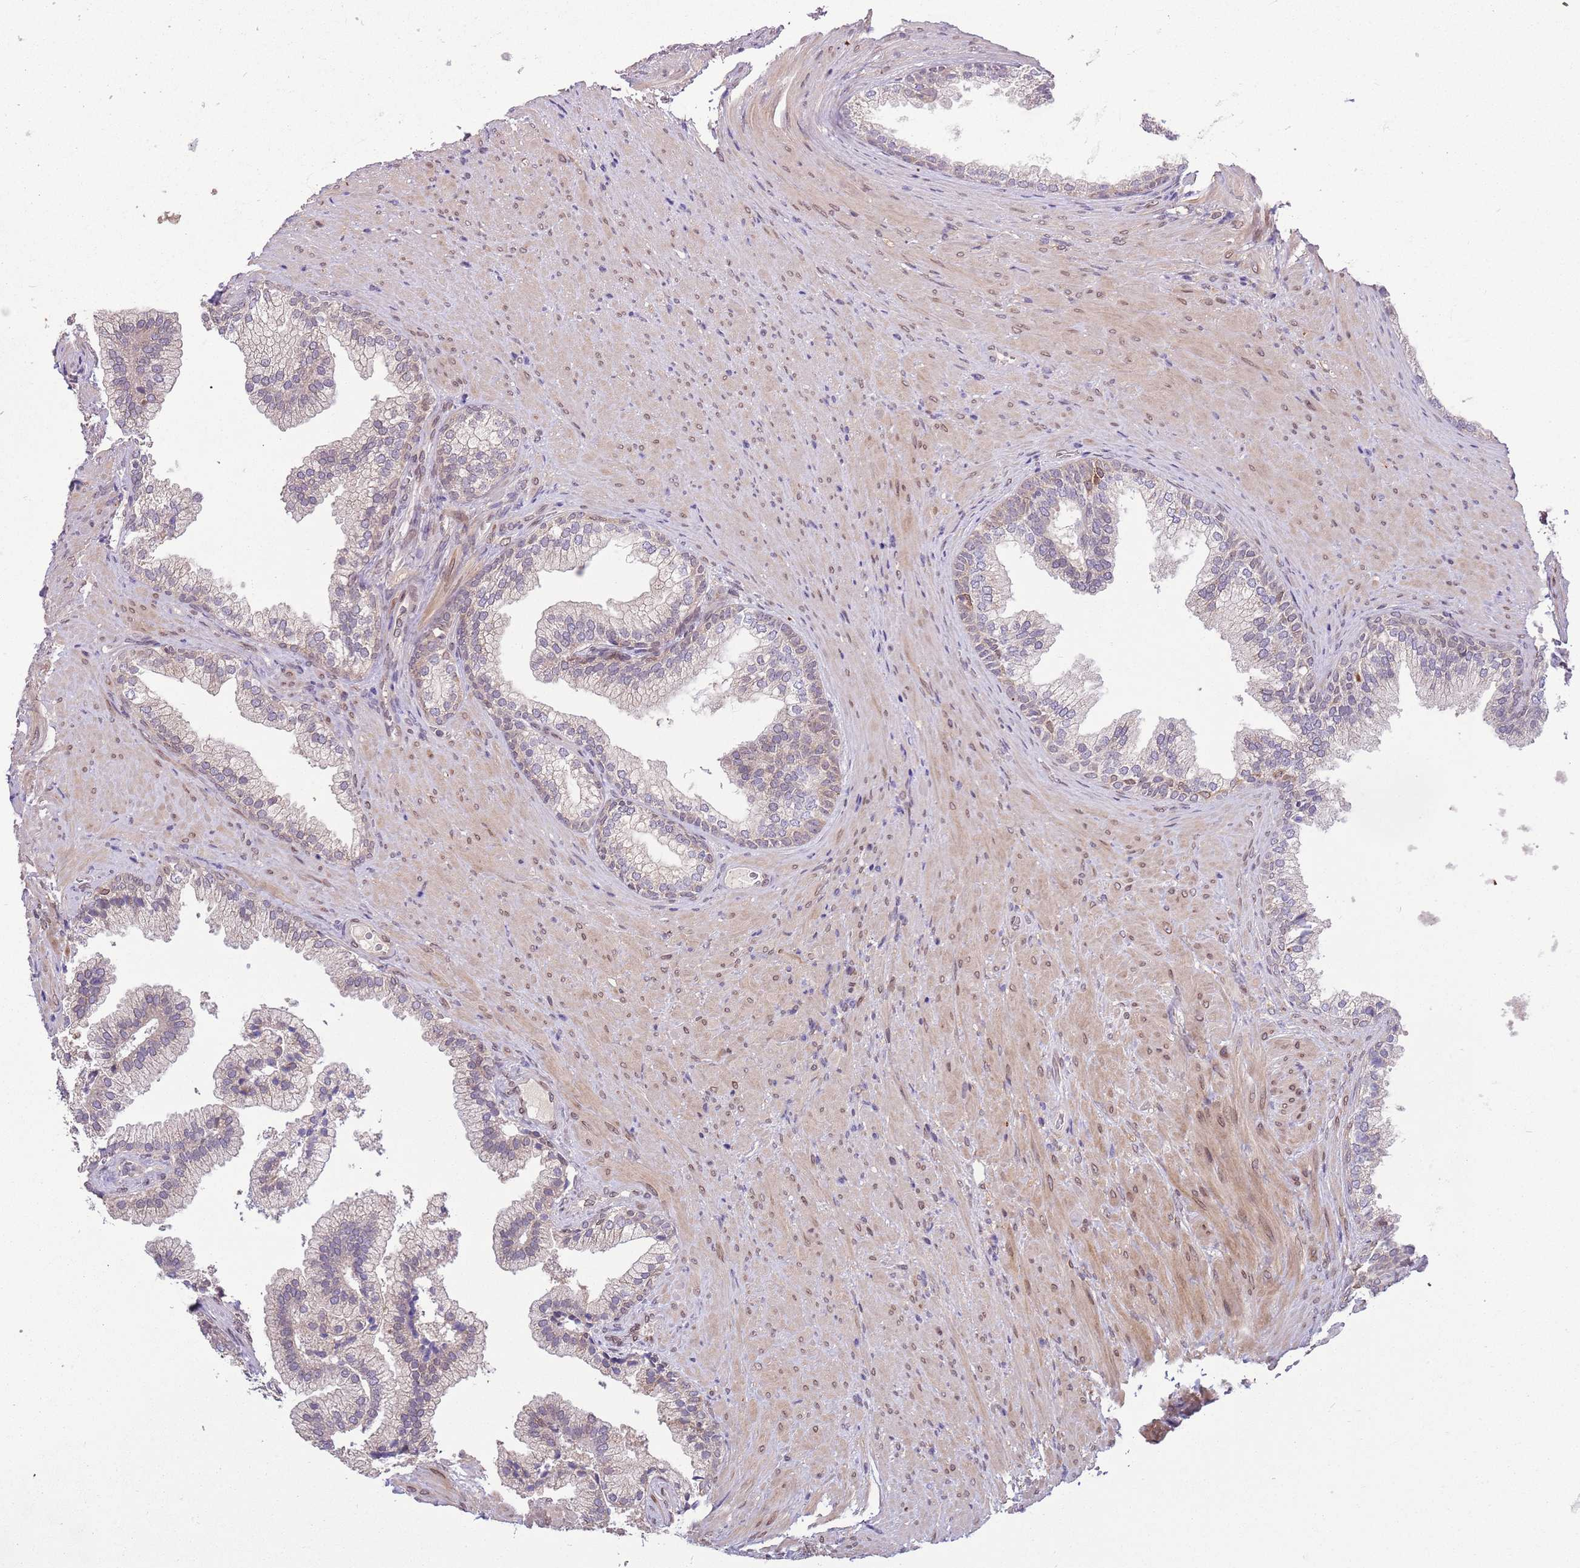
{"staining": {"intensity": "moderate", "quantity": "<25%", "location": "cytoplasmic/membranous"}, "tissue": "prostate", "cell_type": "Glandular cells", "image_type": "normal", "snomed": [{"axis": "morphology", "description": "Normal tissue, NOS"}, {"axis": "topography", "description": "Prostate"}], "caption": "High-magnification brightfield microscopy of normal prostate stained with DAB (brown) and counterstained with hematoxylin (blue). glandular cells exhibit moderate cytoplasmic/membranous positivity is appreciated in about<25% of cells. The staining was performed using DAB, with brown indicating positive protein expression. Nuclei are stained blue with hematoxylin.", "gene": "ZNF665", "patient": {"sex": "male", "age": 76}}